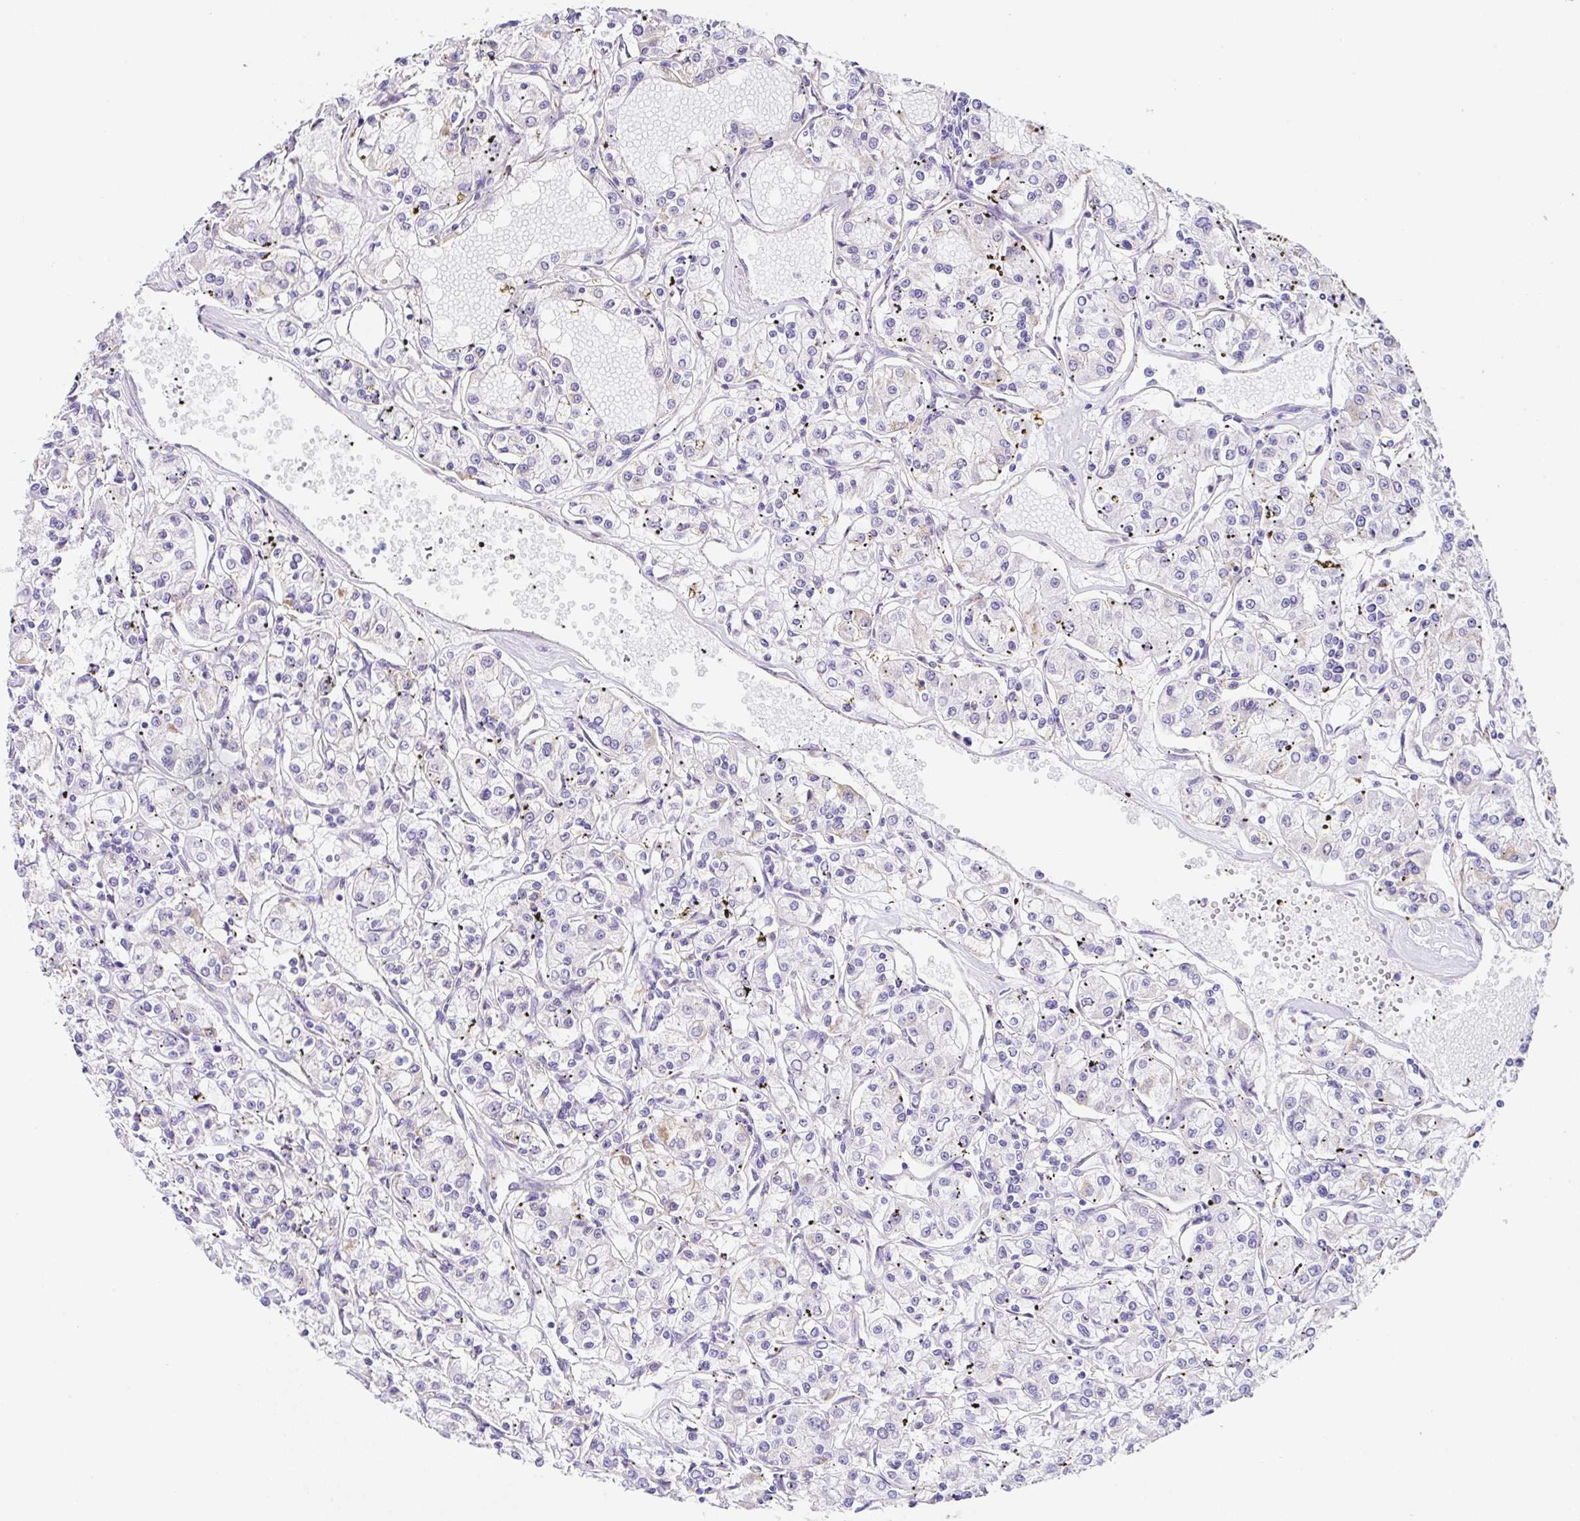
{"staining": {"intensity": "negative", "quantity": "none", "location": "none"}, "tissue": "renal cancer", "cell_type": "Tumor cells", "image_type": "cancer", "snomed": [{"axis": "morphology", "description": "Adenocarcinoma, NOS"}, {"axis": "topography", "description": "Kidney"}], "caption": "An immunohistochemistry (IHC) micrograph of renal cancer (adenocarcinoma) is shown. There is no staining in tumor cells of renal cancer (adenocarcinoma). Brightfield microscopy of IHC stained with DAB (3,3'-diaminobenzidine) (brown) and hematoxylin (blue), captured at high magnification.", "gene": "DKK4", "patient": {"sex": "female", "age": 59}}